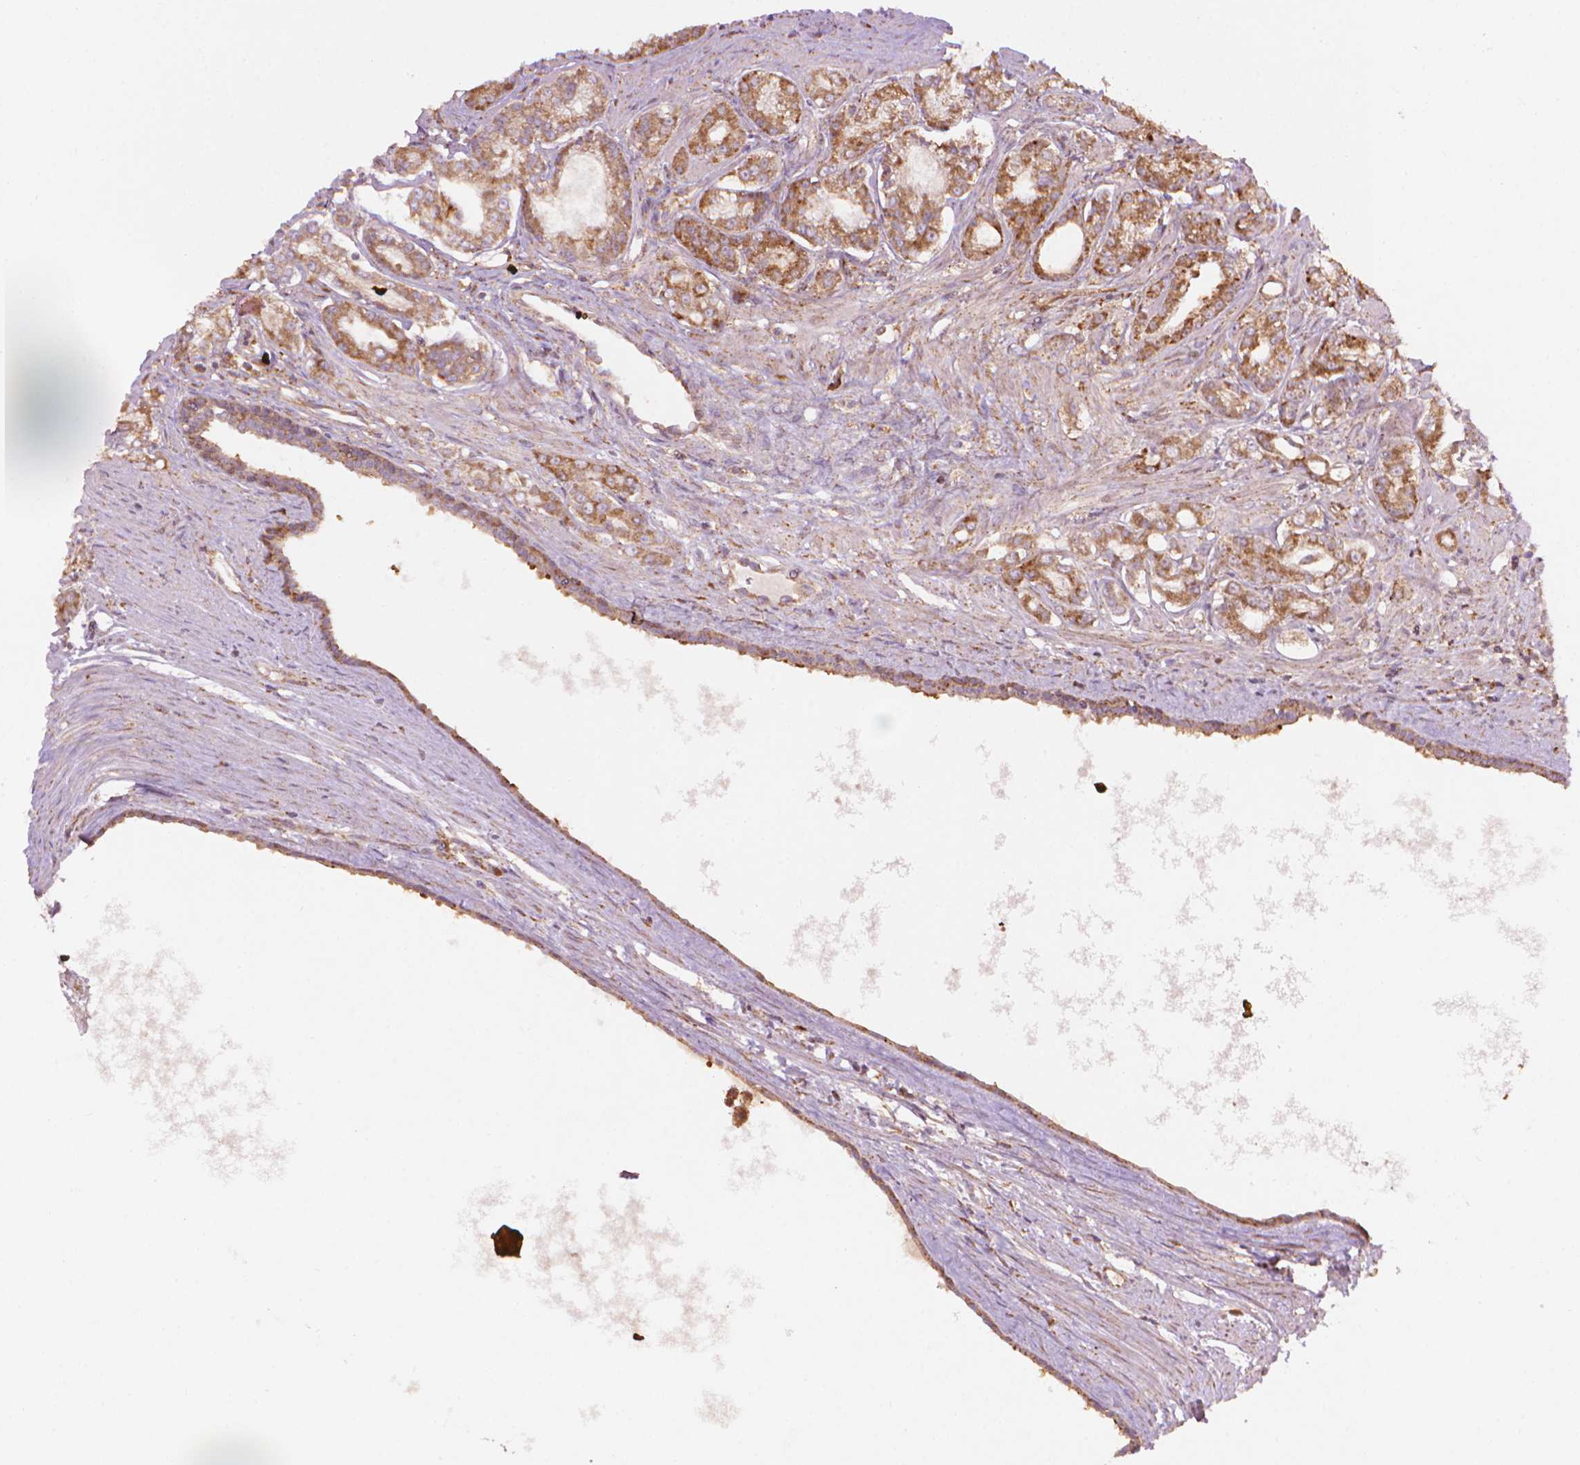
{"staining": {"intensity": "moderate", "quantity": ">75%", "location": "cytoplasmic/membranous"}, "tissue": "prostate cancer", "cell_type": "Tumor cells", "image_type": "cancer", "snomed": [{"axis": "morphology", "description": "Adenocarcinoma, NOS"}, {"axis": "topography", "description": "Prostate"}], "caption": "Human prostate cancer stained for a protein (brown) exhibits moderate cytoplasmic/membranous positive staining in approximately >75% of tumor cells.", "gene": "VARS2", "patient": {"sex": "male", "age": 71}}